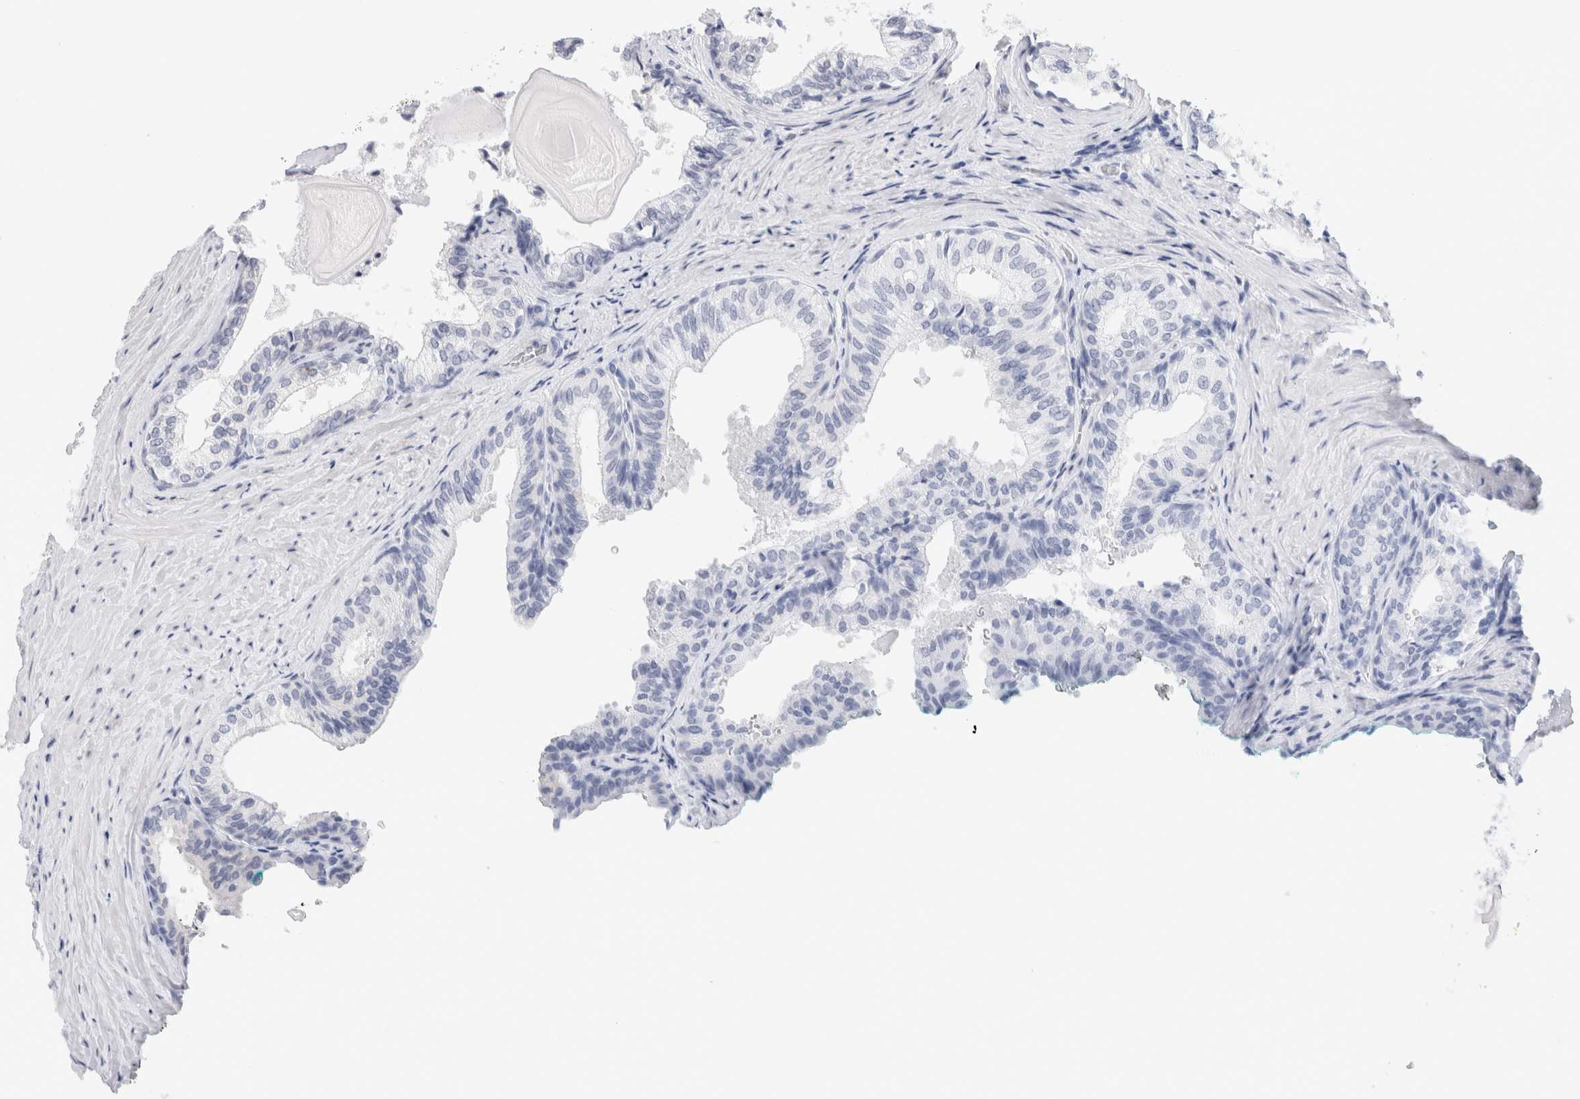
{"staining": {"intensity": "negative", "quantity": "none", "location": "none"}, "tissue": "prostate cancer", "cell_type": "Tumor cells", "image_type": "cancer", "snomed": [{"axis": "morphology", "description": "Adenocarcinoma, Low grade"}, {"axis": "topography", "description": "Prostate"}], "caption": "Immunohistochemistry (IHC) photomicrograph of human prostate cancer (adenocarcinoma (low-grade)) stained for a protein (brown), which displays no staining in tumor cells. (DAB (3,3'-diaminobenzidine) immunohistochemistry with hematoxylin counter stain).", "gene": "AFP", "patient": {"sex": "male", "age": 60}}